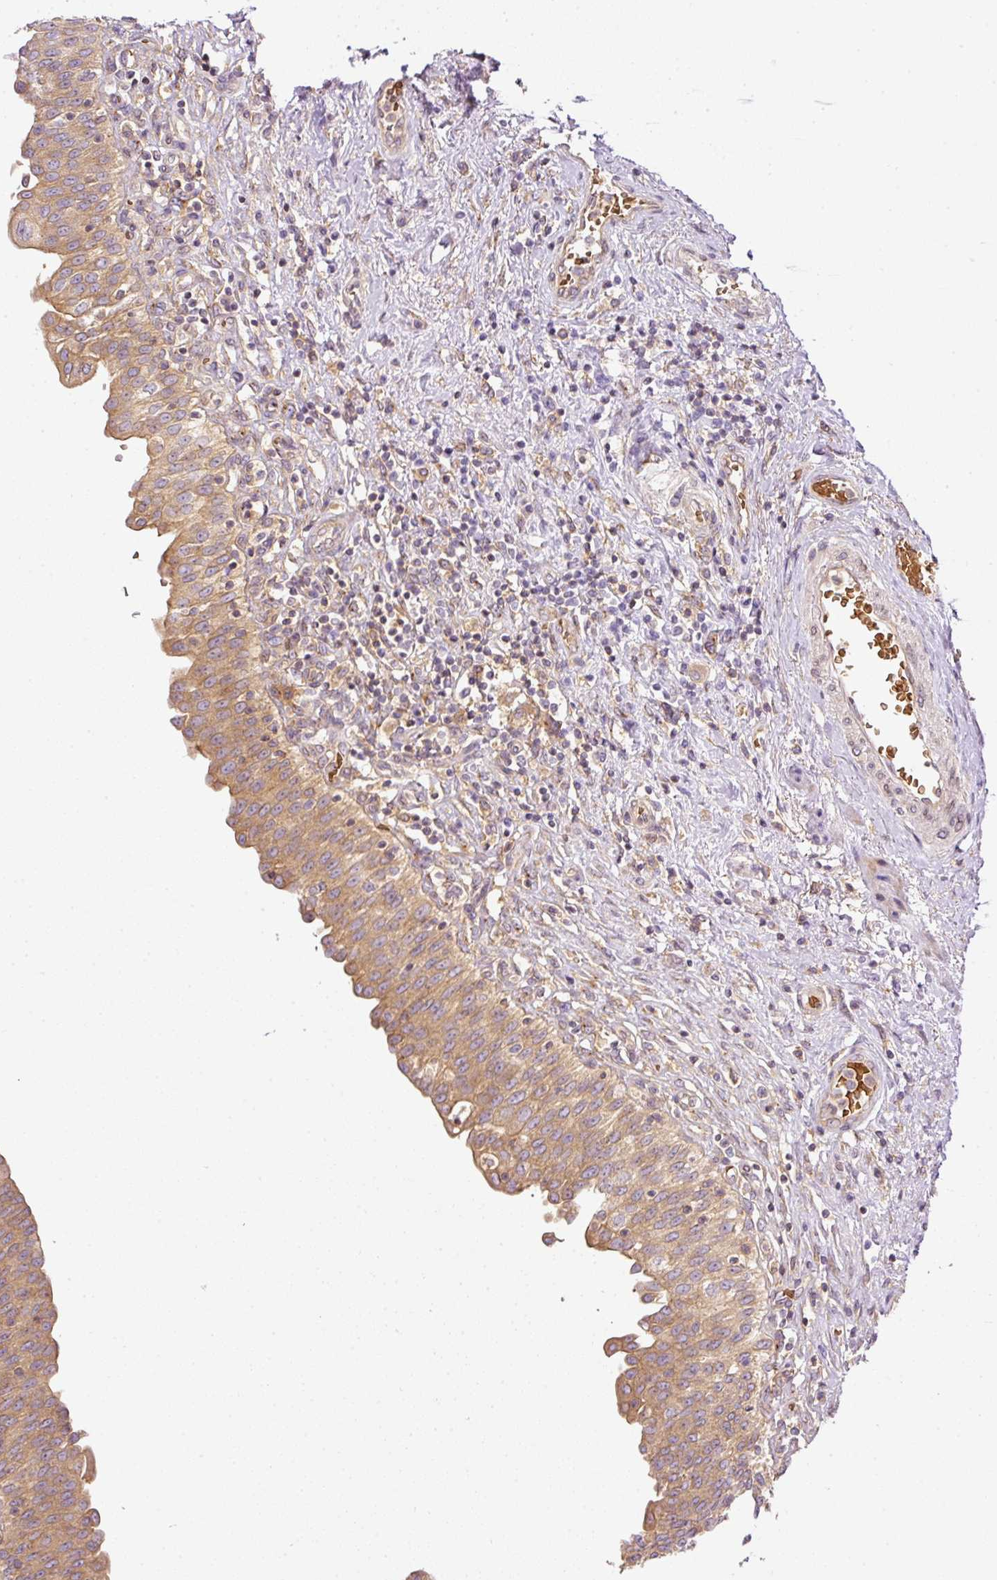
{"staining": {"intensity": "moderate", "quantity": ">75%", "location": "cytoplasmic/membranous"}, "tissue": "urinary bladder", "cell_type": "Urothelial cells", "image_type": "normal", "snomed": [{"axis": "morphology", "description": "Normal tissue, NOS"}, {"axis": "topography", "description": "Urinary bladder"}], "caption": "The micrograph shows a brown stain indicating the presence of a protein in the cytoplasmic/membranous of urothelial cells in urinary bladder. (Stains: DAB in brown, nuclei in blue, Microscopy: brightfield microscopy at high magnification).", "gene": "TBC1D2B", "patient": {"sex": "male", "age": 71}}